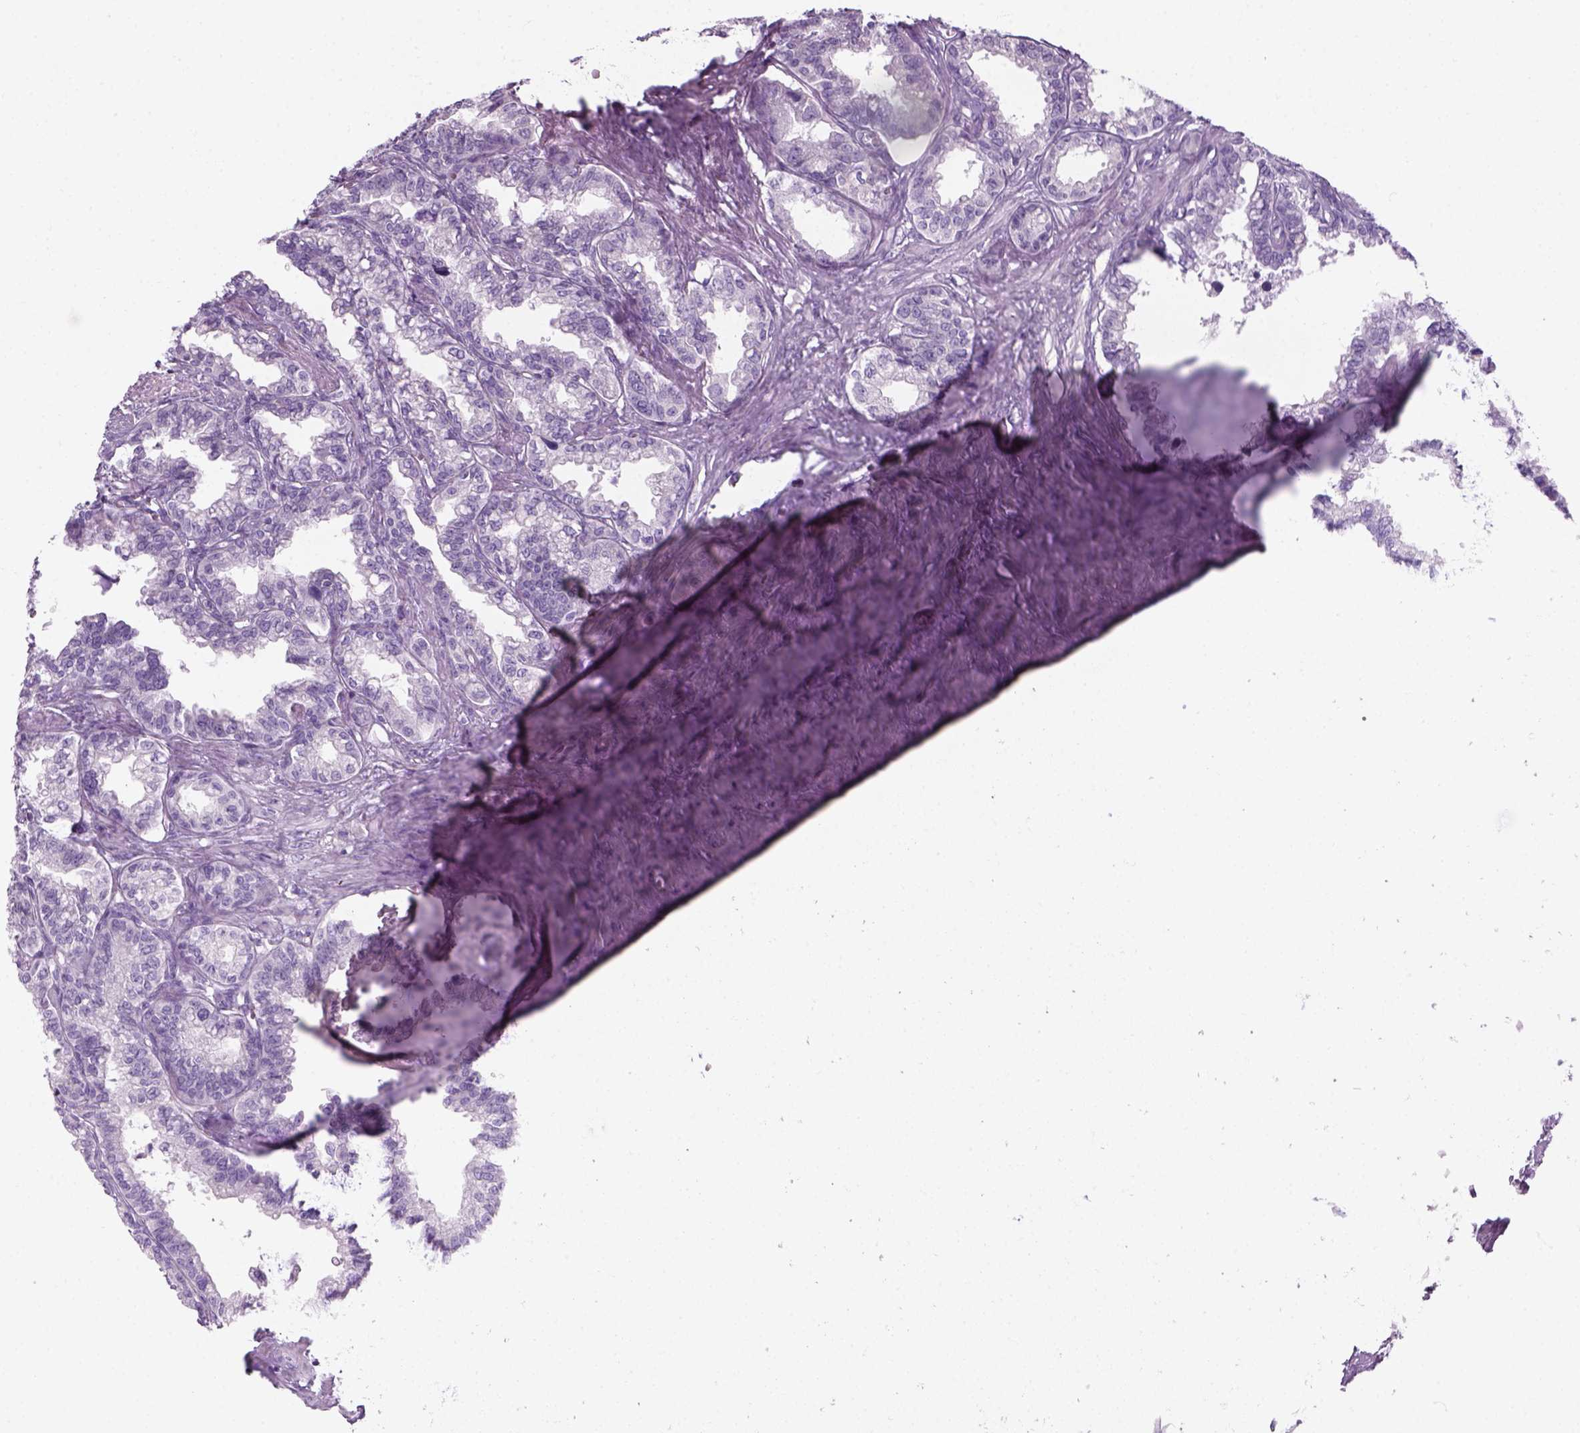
{"staining": {"intensity": "negative", "quantity": "none", "location": "none"}, "tissue": "seminal vesicle", "cell_type": "Glandular cells", "image_type": "normal", "snomed": [{"axis": "morphology", "description": "Normal tissue, NOS"}, {"axis": "morphology", "description": "Urothelial carcinoma, NOS"}, {"axis": "topography", "description": "Urinary bladder"}, {"axis": "topography", "description": "Seminal veicle"}], "caption": "Glandular cells are negative for protein expression in benign human seminal vesicle.", "gene": "SLC12A5", "patient": {"sex": "male", "age": 76}}